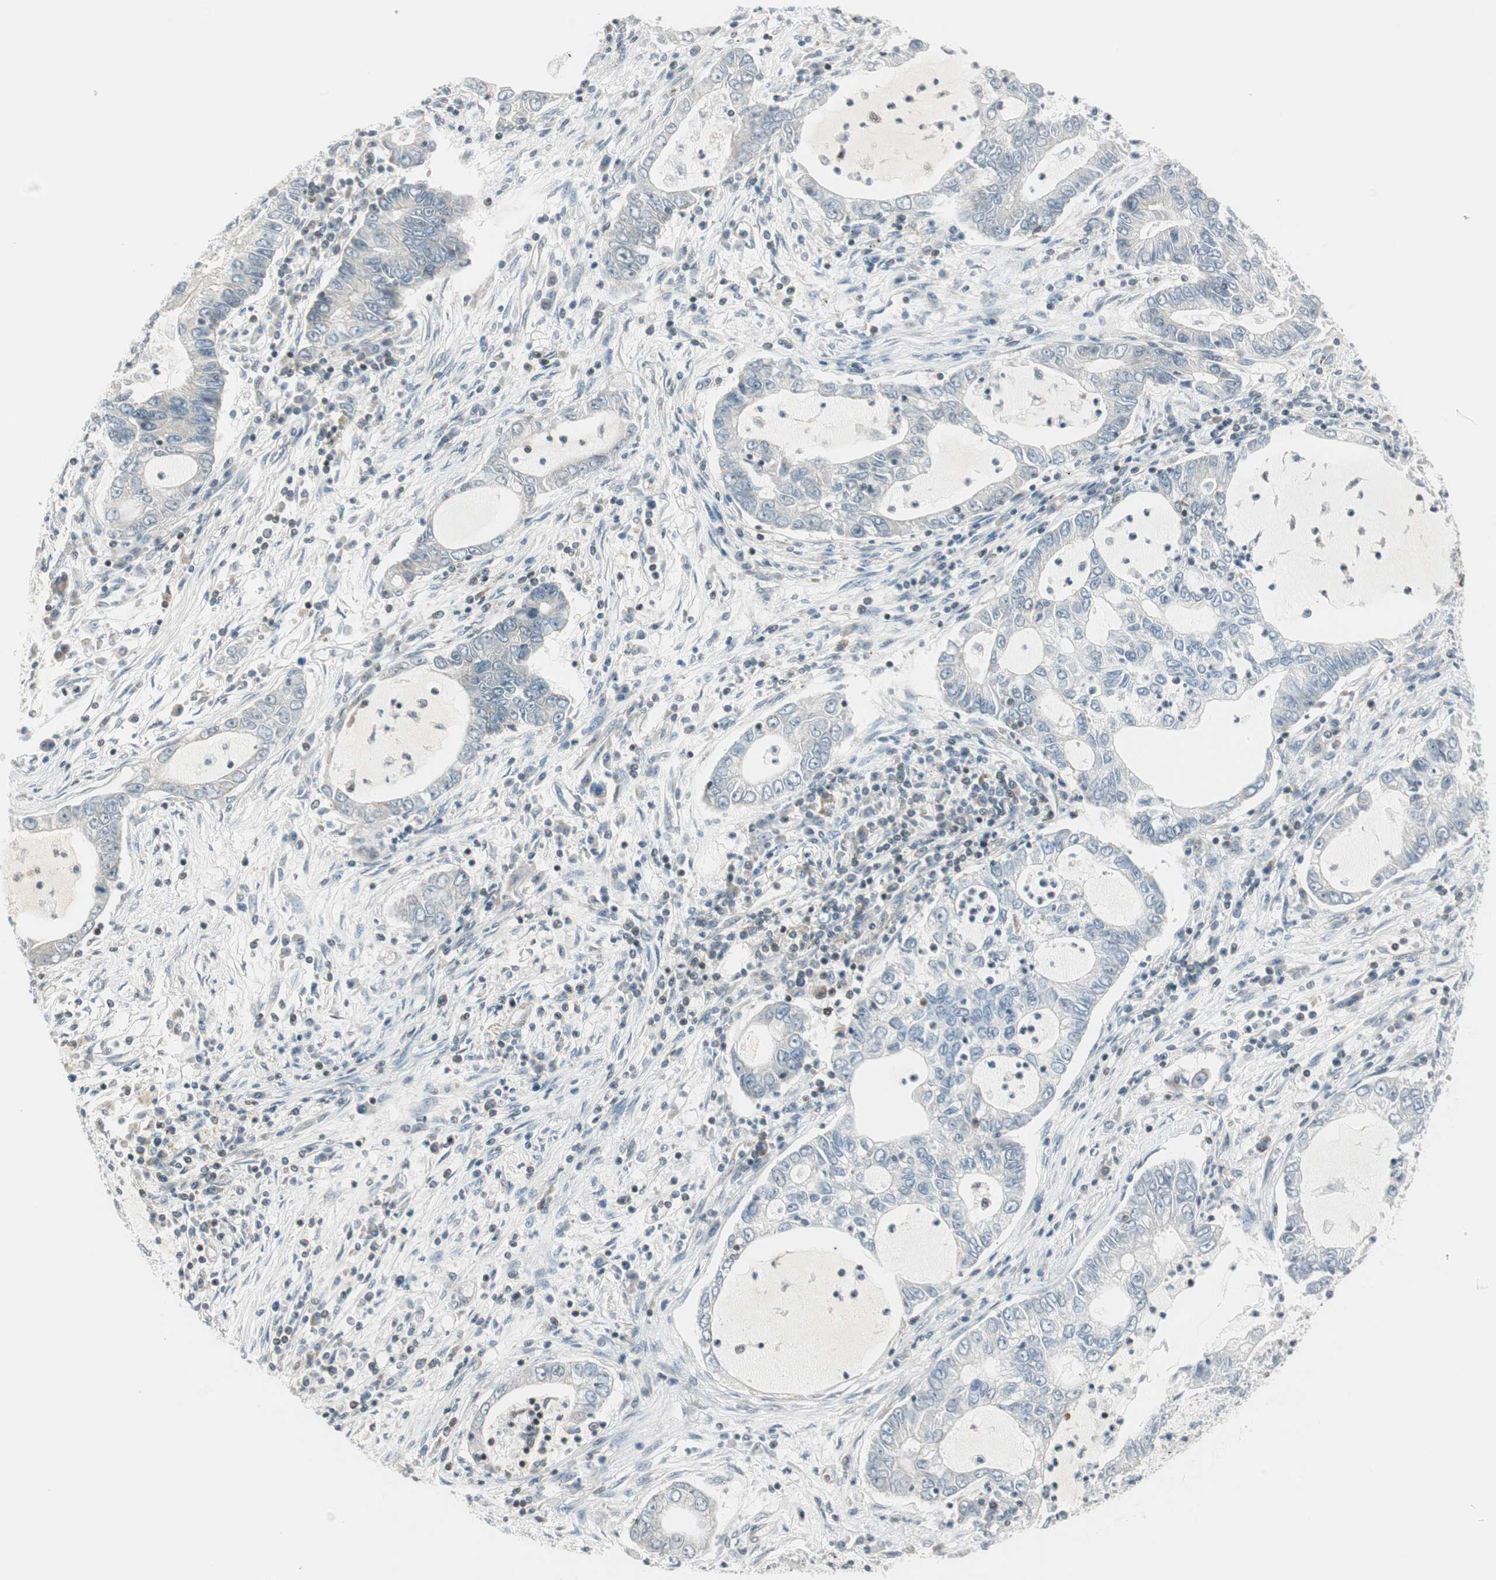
{"staining": {"intensity": "negative", "quantity": "none", "location": "none"}, "tissue": "lung cancer", "cell_type": "Tumor cells", "image_type": "cancer", "snomed": [{"axis": "morphology", "description": "Adenocarcinoma, NOS"}, {"axis": "topography", "description": "Lung"}], "caption": "High magnification brightfield microscopy of adenocarcinoma (lung) stained with DAB (3,3'-diaminobenzidine) (brown) and counterstained with hematoxylin (blue): tumor cells show no significant expression.", "gene": "PPP1CA", "patient": {"sex": "female", "age": 51}}